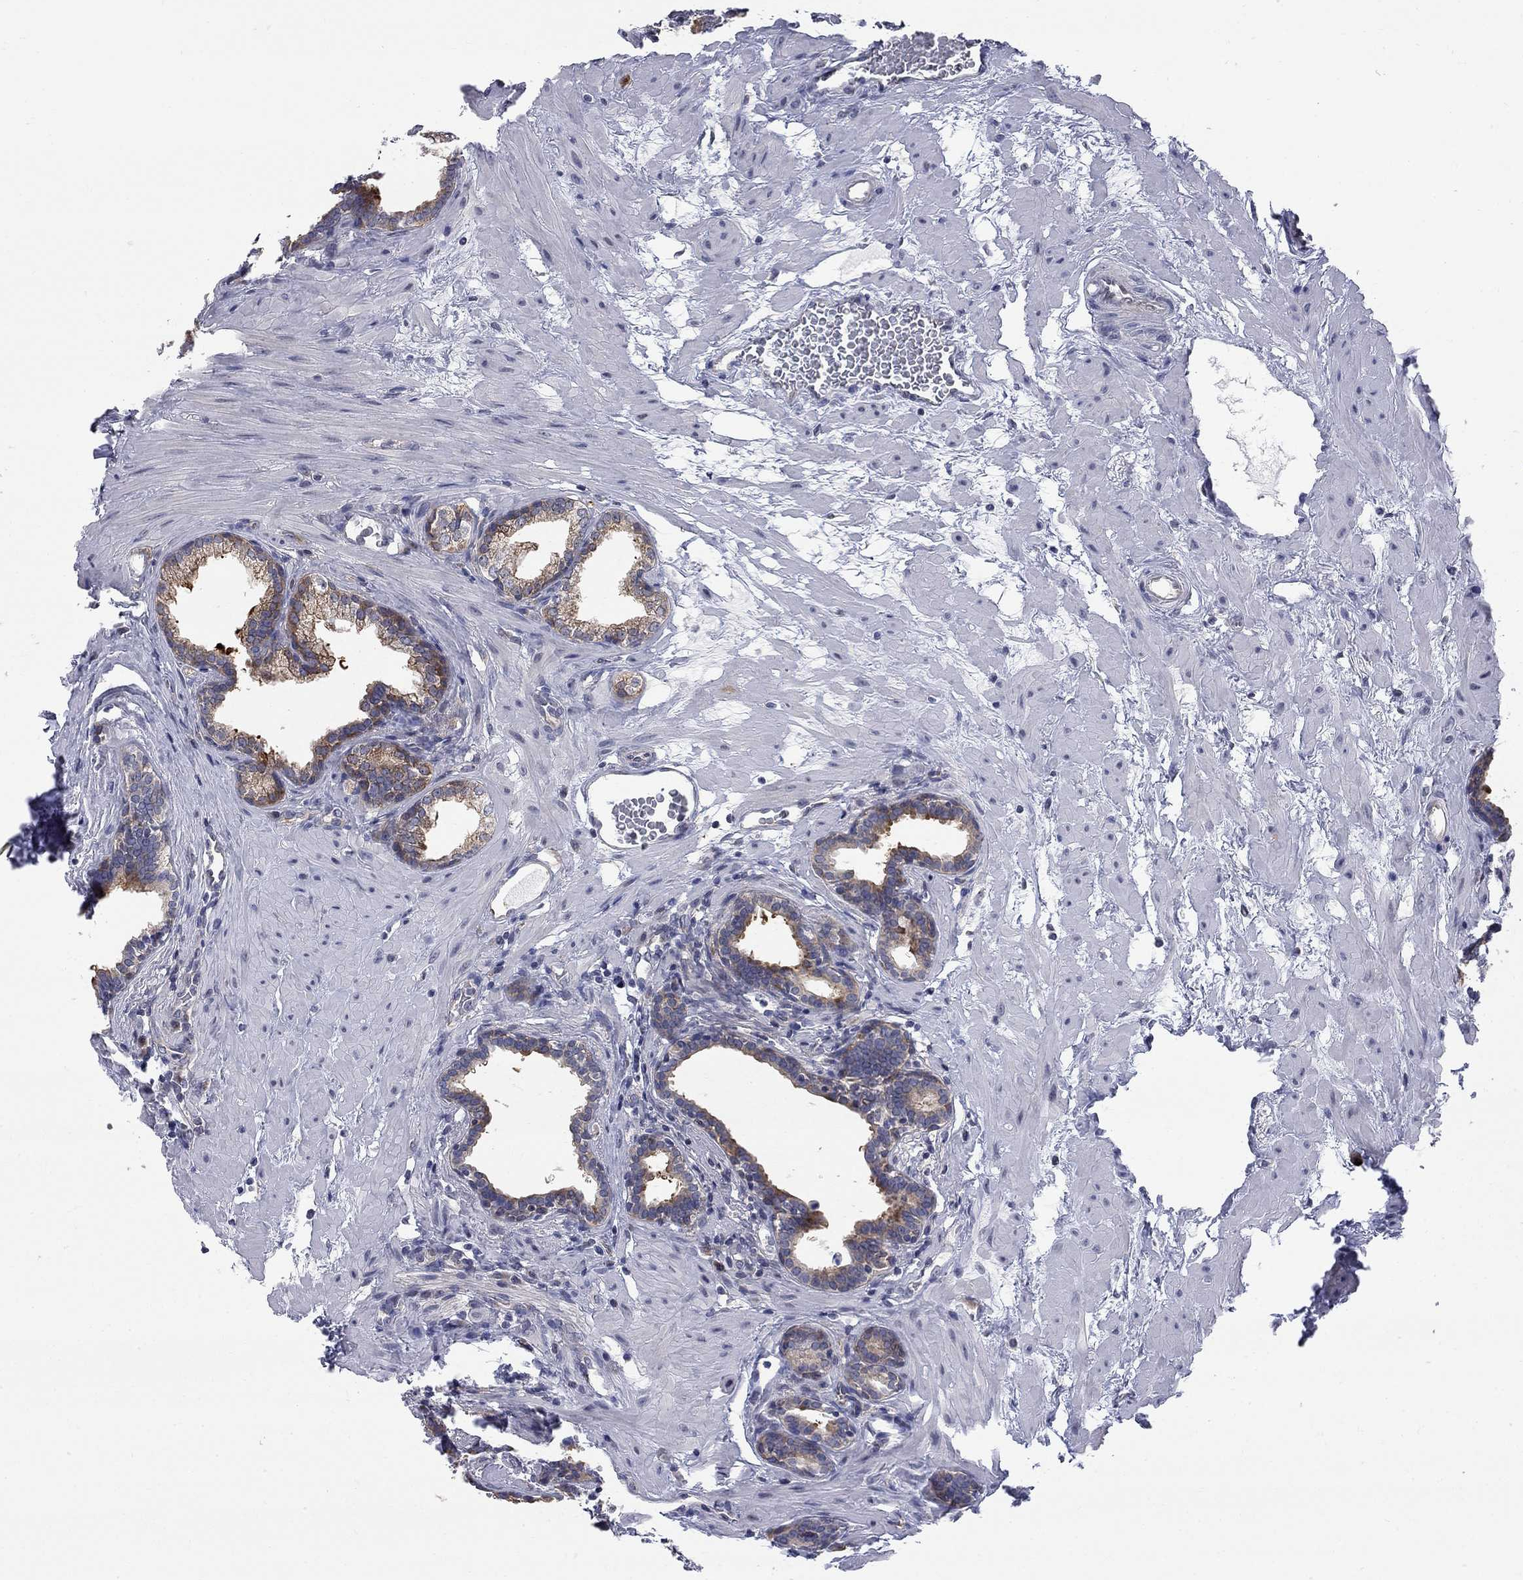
{"staining": {"intensity": "moderate", "quantity": "<25%", "location": "cytoplasmic/membranous"}, "tissue": "prostate", "cell_type": "Glandular cells", "image_type": "normal", "snomed": [{"axis": "morphology", "description": "Normal tissue, NOS"}, {"axis": "topography", "description": "Prostate"}], "caption": "A low amount of moderate cytoplasmic/membranous positivity is seen in about <25% of glandular cells in benign prostate. (Stains: DAB (3,3'-diaminobenzidine) in brown, nuclei in blue, Microscopy: brightfield microscopy at high magnification).", "gene": "ENSG00000255639", "patient": {"sex": "male", "age": 37}}